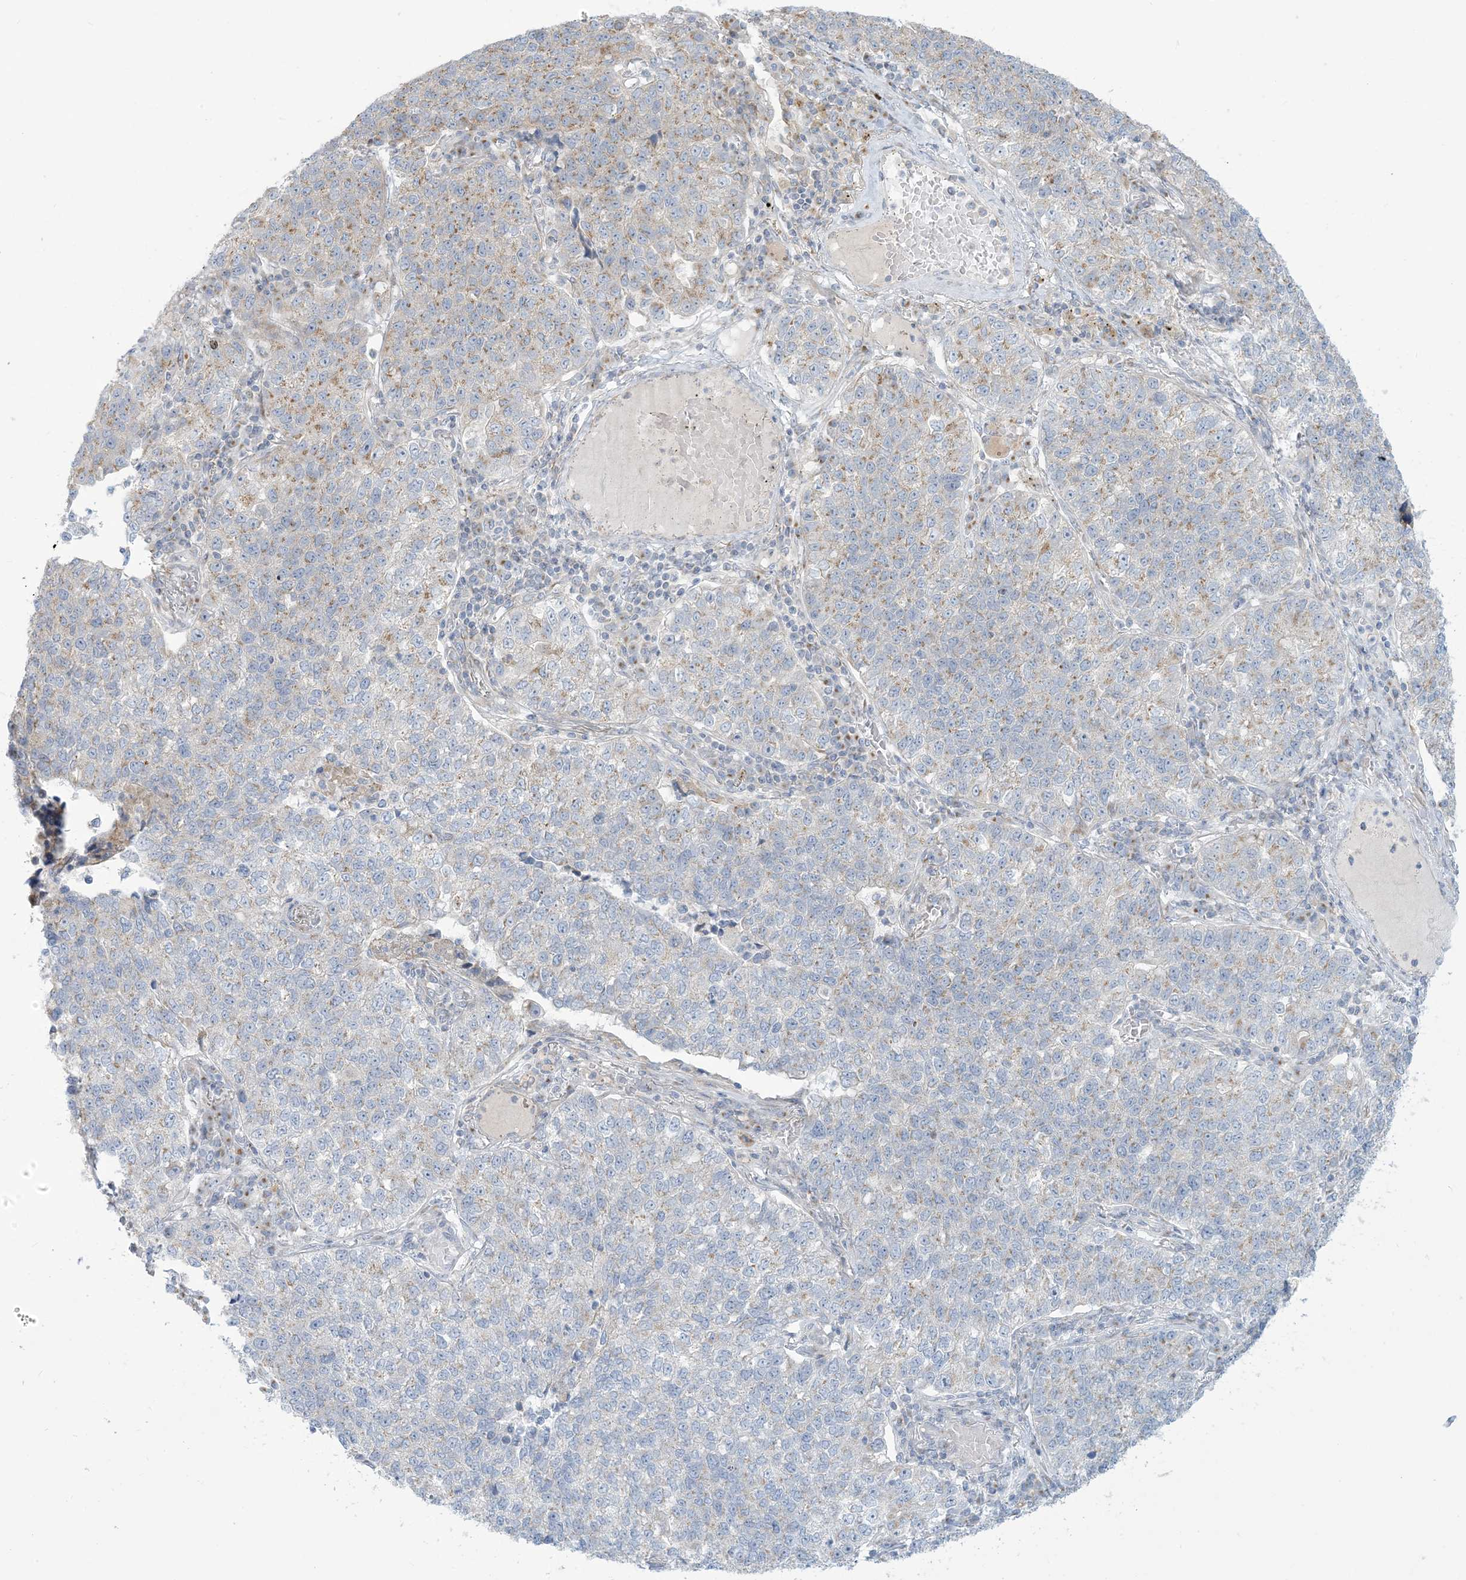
{"staining": {"intensity": "moderate", "quantity": "25%-75%", "location": "cytoplasmic/membranous"}, "tissue": "lung cancer", "cell_type": "Tumor cells", "image_type": "cancer", "snomed": [{"axis": "morphology", "description": "Adenocarcinoma, NOS"}, {"axis": "topography", "description": "Lung"}], "caption": "The histopathology image shows immunohistochemical staining of lung adenocarcinoma. There is moderate cytoplasmic/membranous expression is present in approximately 25%-75% of tumor cells.", "gene": "AFTPH", "patient": {"sex": "male", "age": 49}}